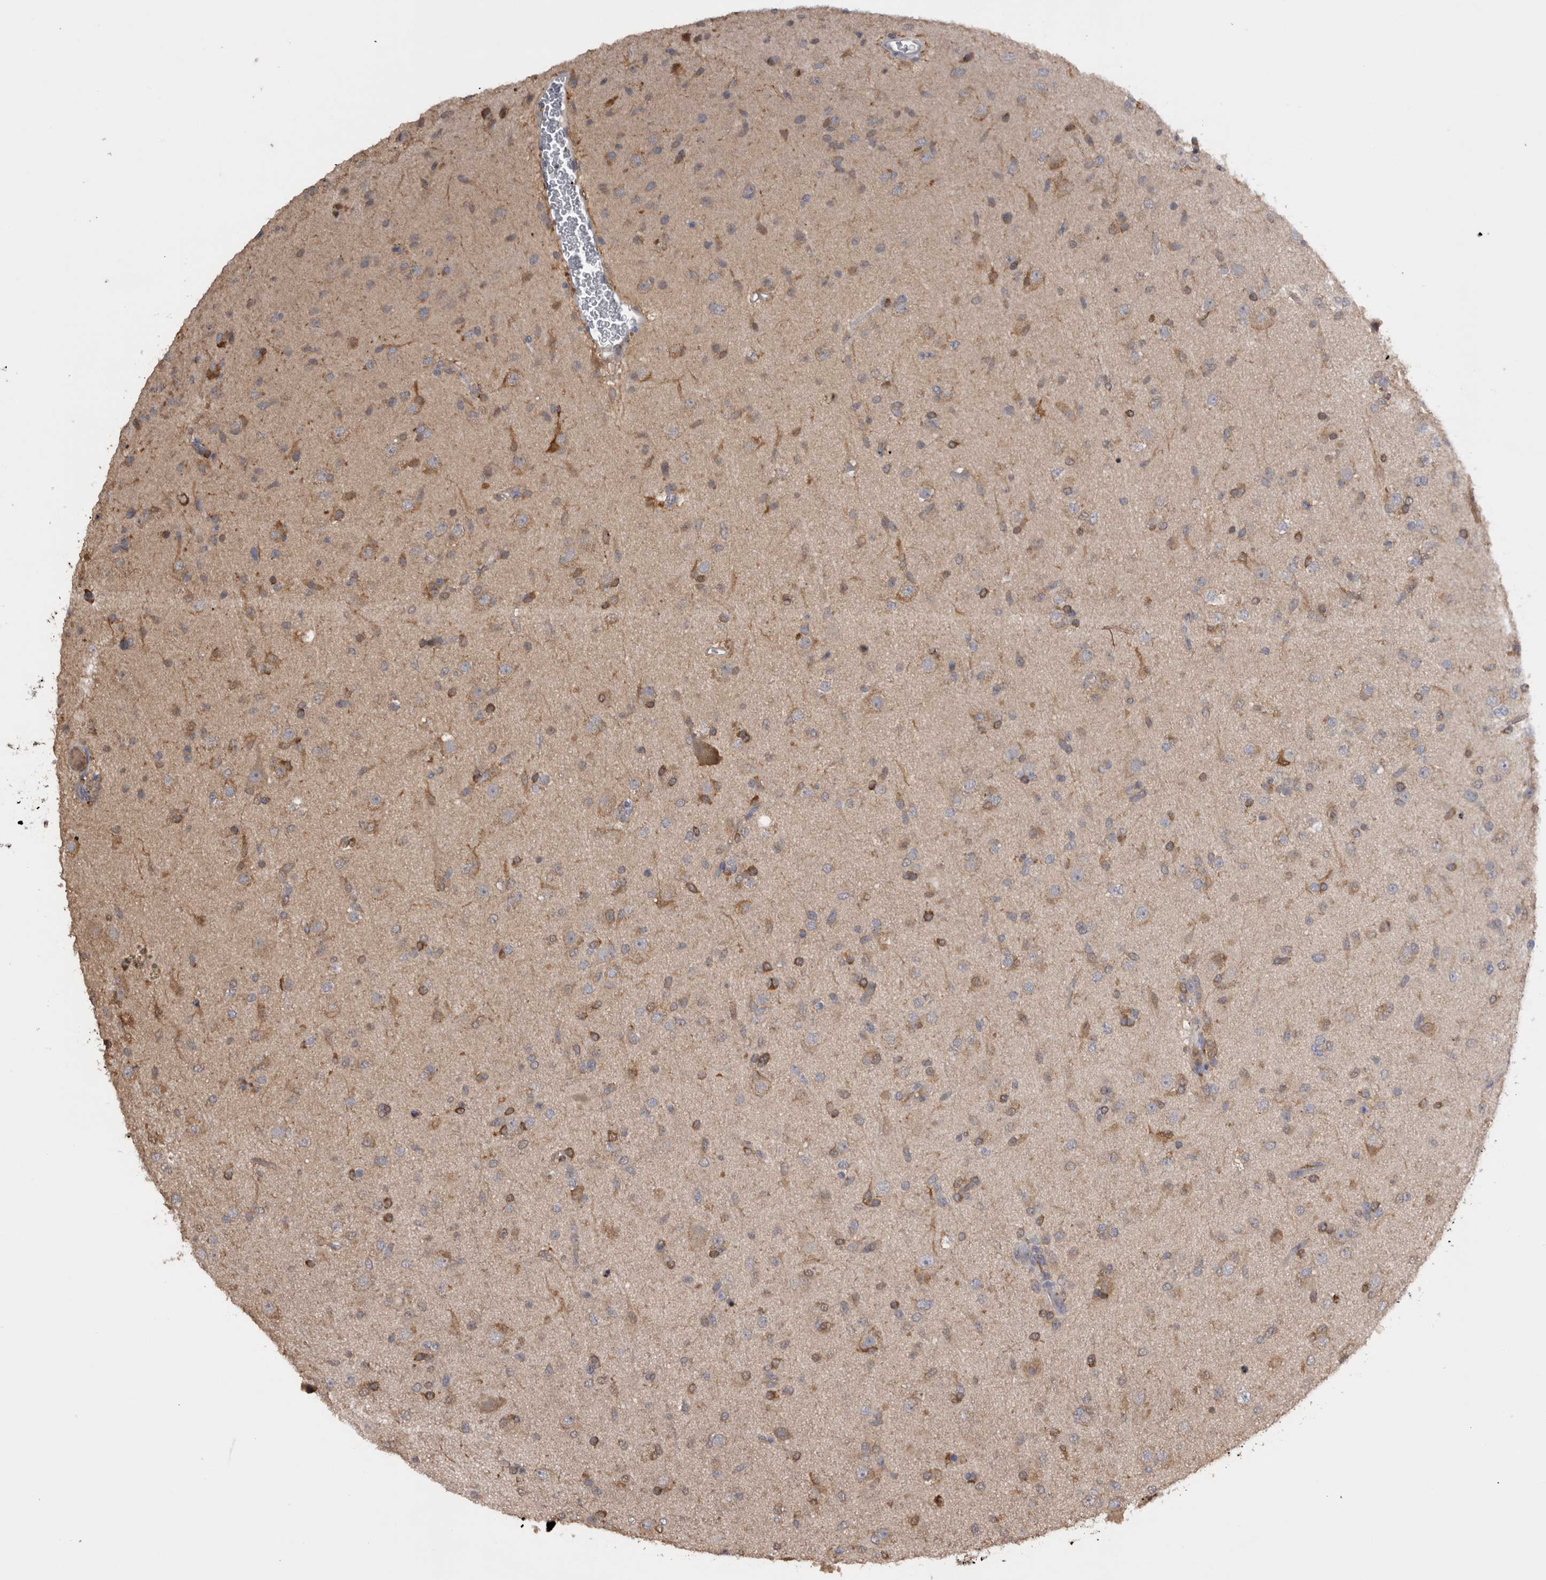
{"staining": {"intensity": "moderate", "quantity": "25%-75%", "location": "cytoplasmic/membranous"}, "tissue": "glioma", "cell_type": "Tumor cells", "image_type": "cancer", "snomed": [{"axis": "morphology", "description": "Glioma, malignant, Low grade"}, {"axis": "topography", "description": "Brain"}], "caption": "Protein expression analysis of malignant low-grade glioma exhibits moderate cytoplasmic/membranous staining in about 25%-75% of tumor cells.", "gene": "TMED7", "patient": {"sex": "male", "age": 65}}